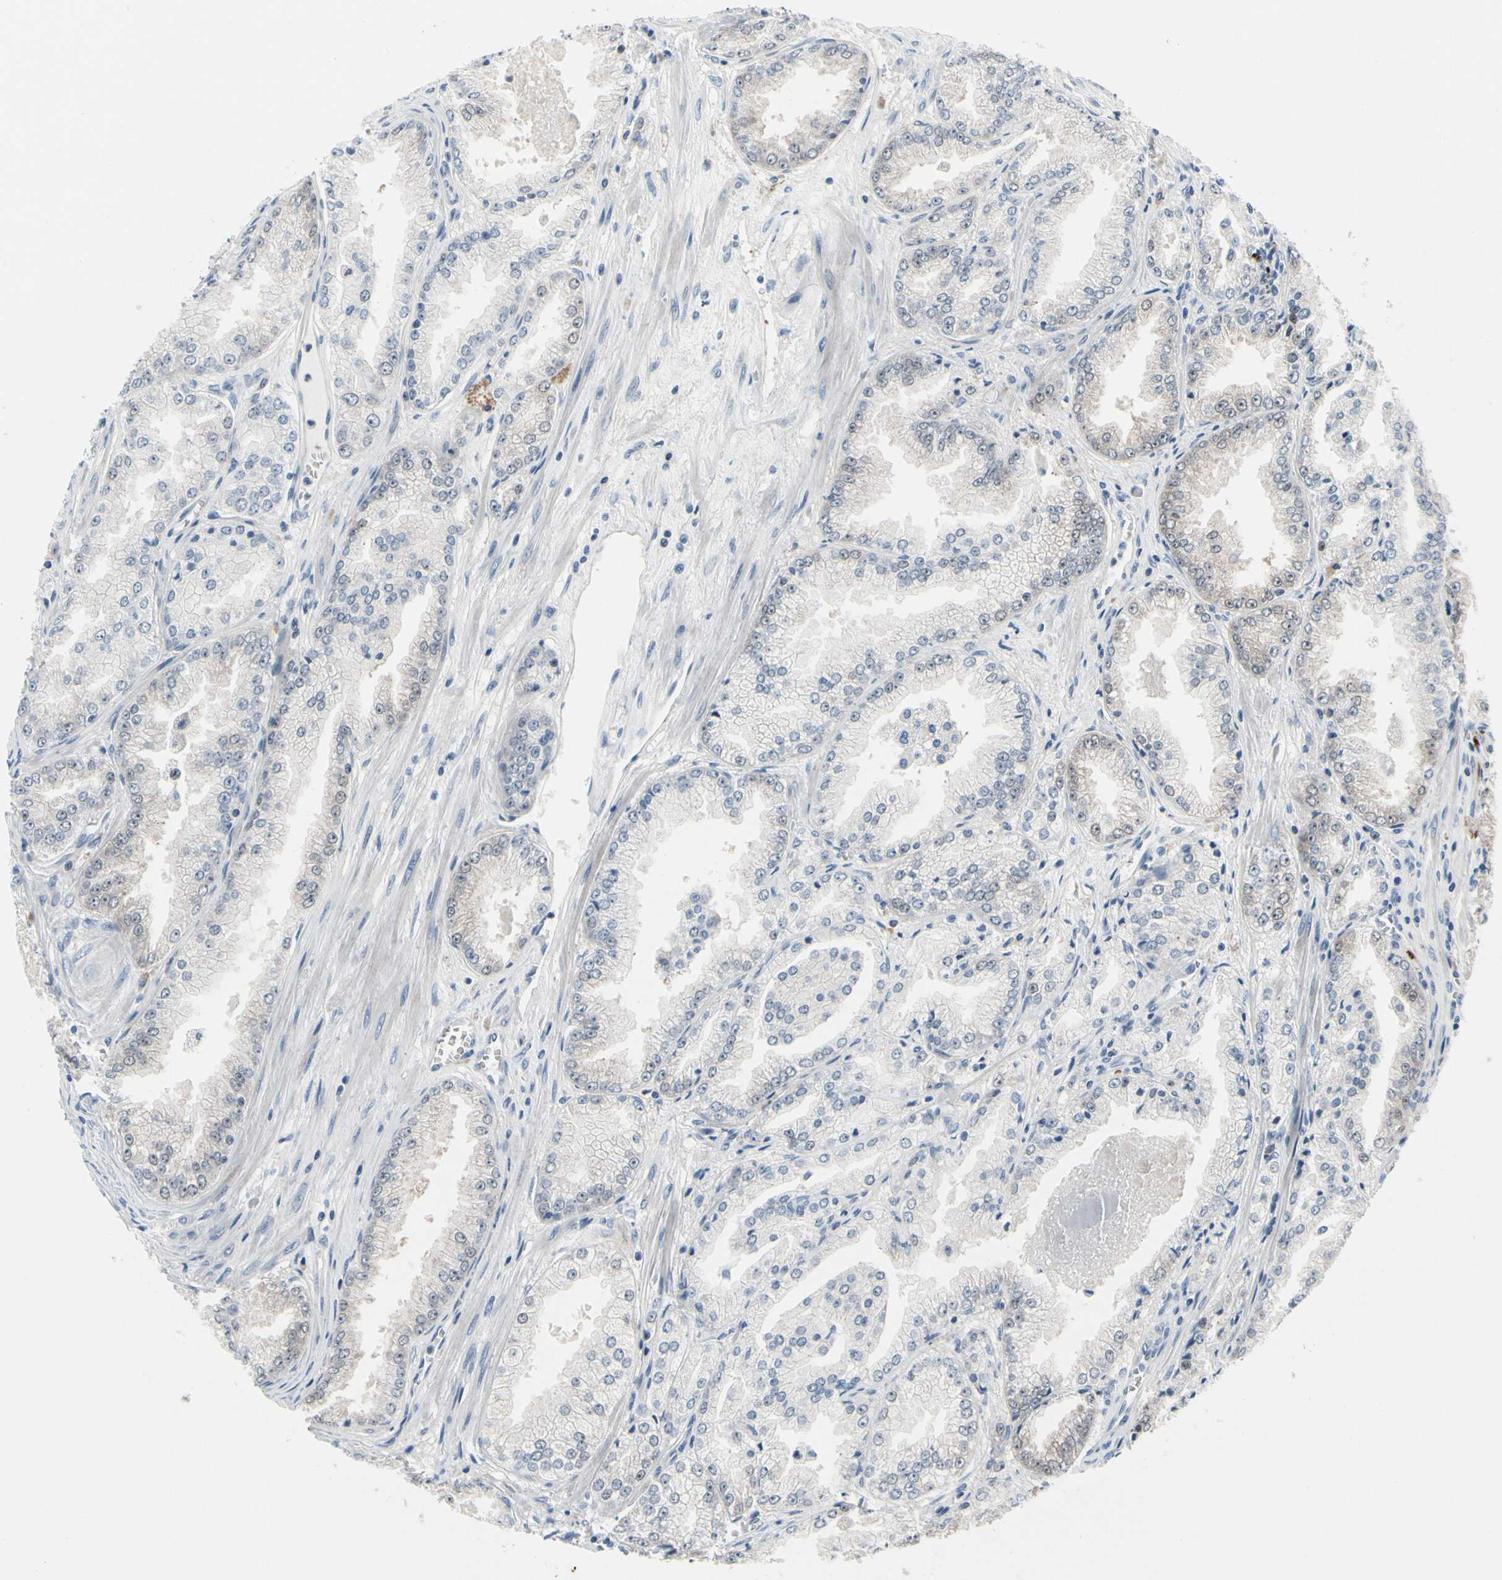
{"staining": {"intensity": "negative", "quantity": "none", "location": "none"}, "tissue": "prostate cancer", "cell_type": "Tumor cells", "image_type": "cancer", "snomed": [{"axis": "morphology", "description": "Adenocarcinoma, High grade"}, {"axis": "topography", "description": "Prostate"}], "caption": "Immunohistochemistry (IHC) photomicrograph of neoplastic tissue: human adenocarcinoma (high-grade) (prostate) stained with DAB (3,3'-diaminobenzidine) demonstrates no significant protein expression in tumor cells.", "gene": "TXN", "patient": {"sex": "male", "age": 61}}